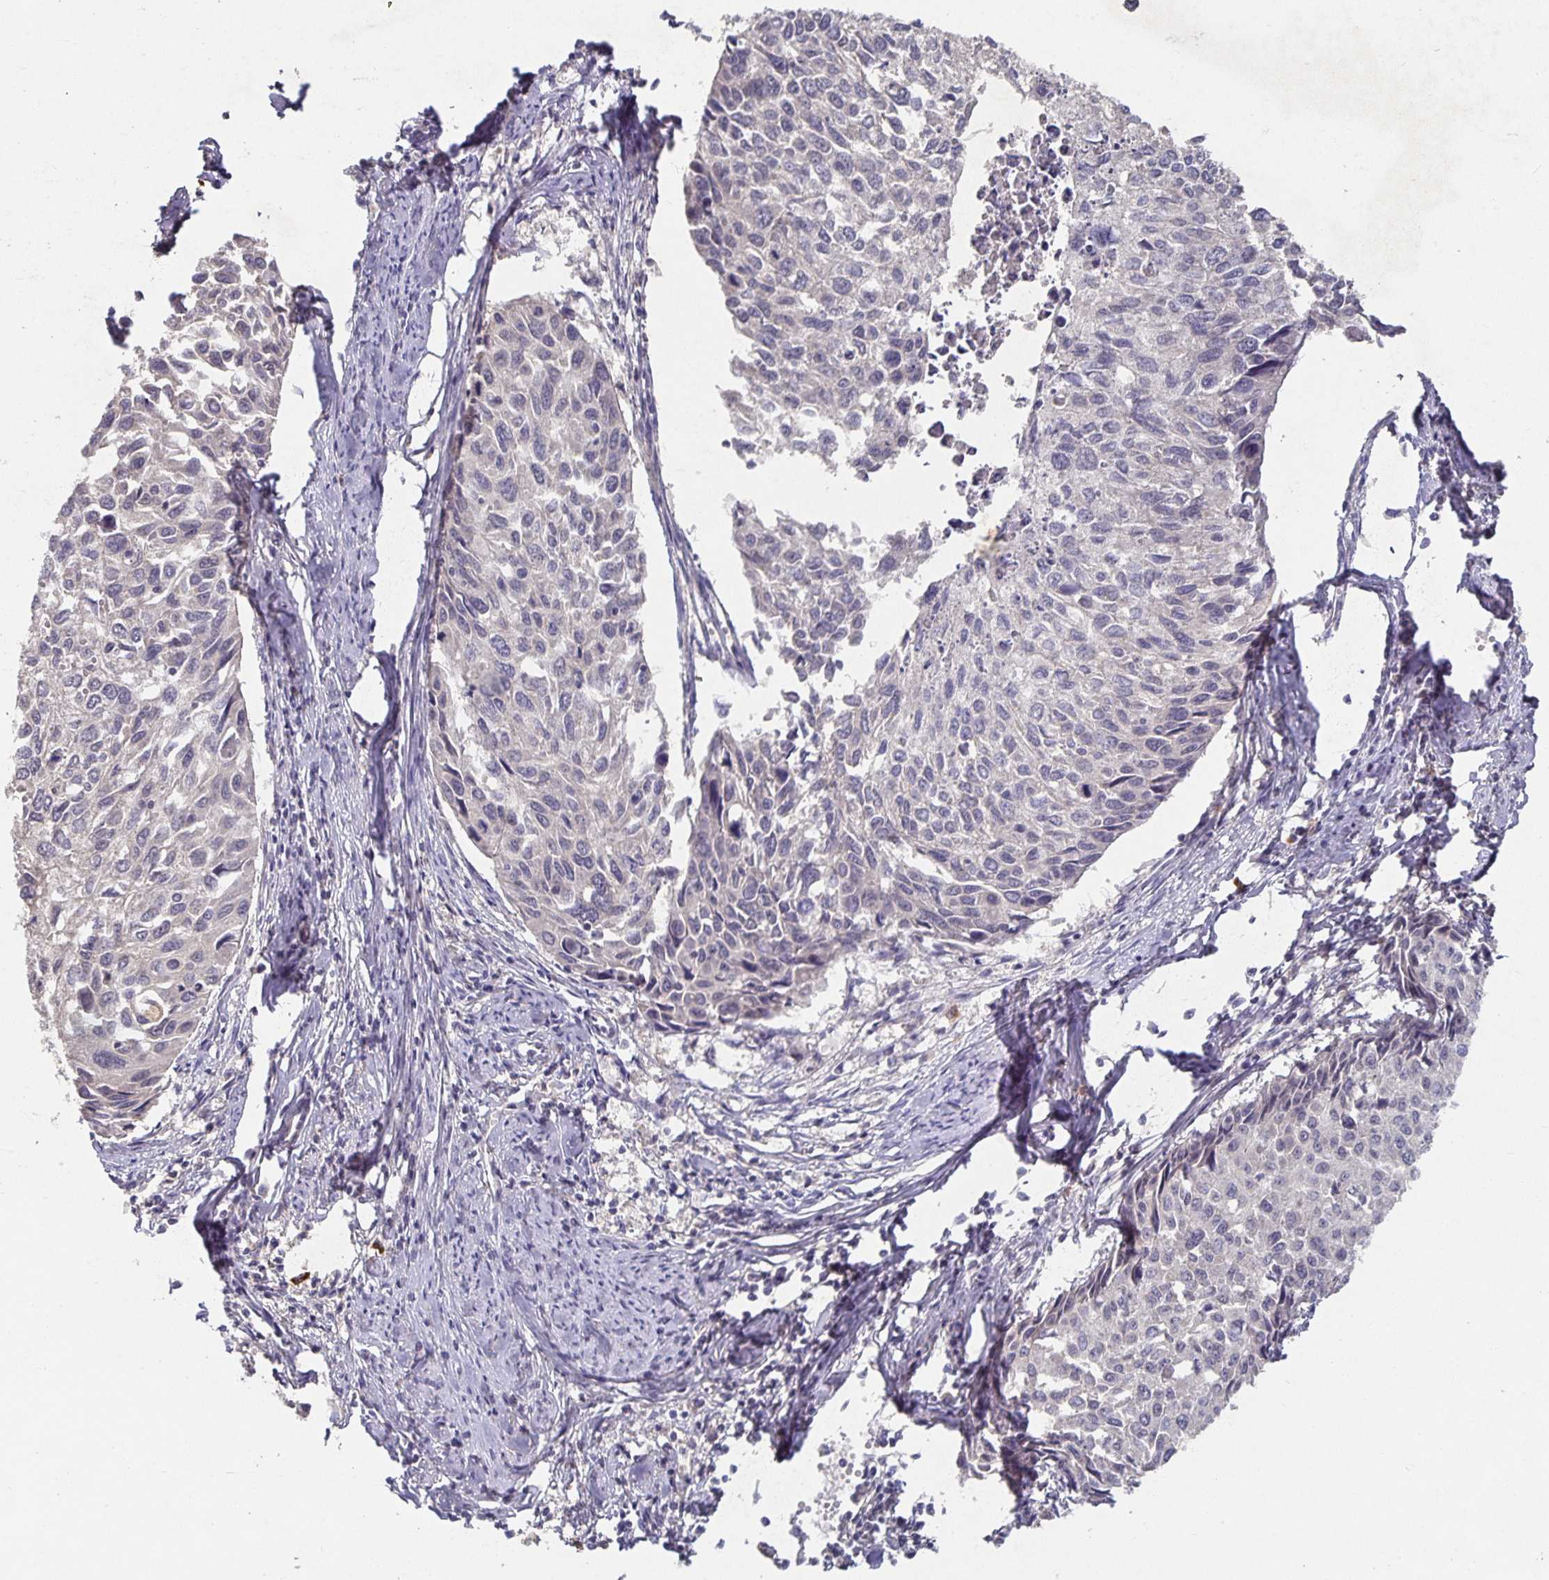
{"staining": {"intensity": "negative", "quantity": "none", "location": "none"}, "tissue": "cervical cancer", "cell_type": "Tumor cells", "image_type": "cancer", "snomed": [{"axis": "morphology", "description": "Squamous cell carcinoma, NOS"}, {"axis": "topography", "description": "Cervix"}], "caption": "Cervical cancer (squamous cell carcinoma) stained for a protein using IHC demonstrates no expression tumor cells.", "gene": "HEPN1", "patient": {"sex": "female", "age": 50}}